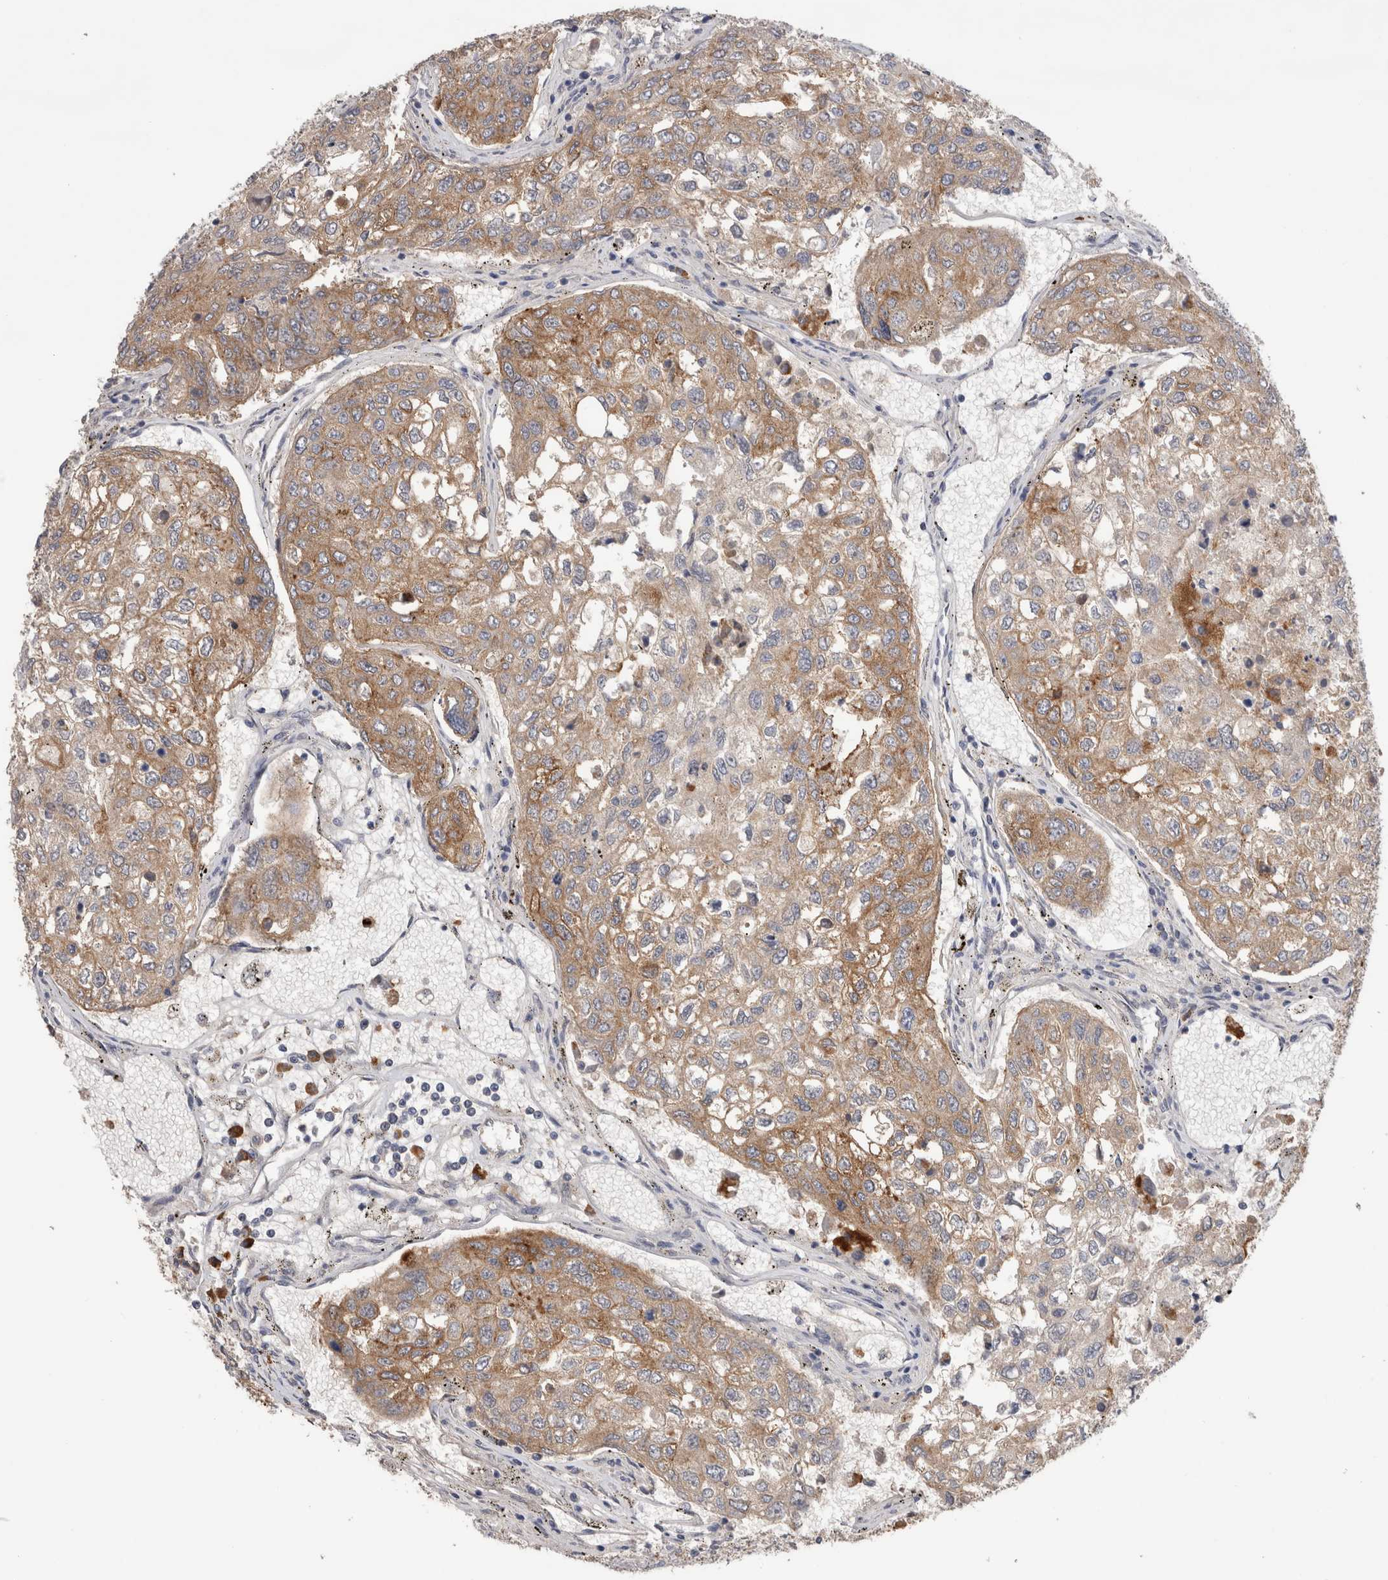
{"staining": {"intensity": "moderate", "quantity": ">75%", "location": "cytoplasmic/membranous"}, "tissue": "urothelial cancer", "cell_type": "Tumor cells", "image_type": "cancer", "snomed": [{"axis": "morphology", "description": "Urothelial carcinoma, High grade"}, {"axis": "topography", "description": "Lymph node"}, {"axis": "topography", "description": "Urinary bladder"}], "caption": "Urothelial carcinoma (high-grade) stained for a protein reveals moderate cytoplasmic/membranous positivity in tumor cells.", "gene": "PPP3CC", "patient": {"sex": "male", "age": 51}}